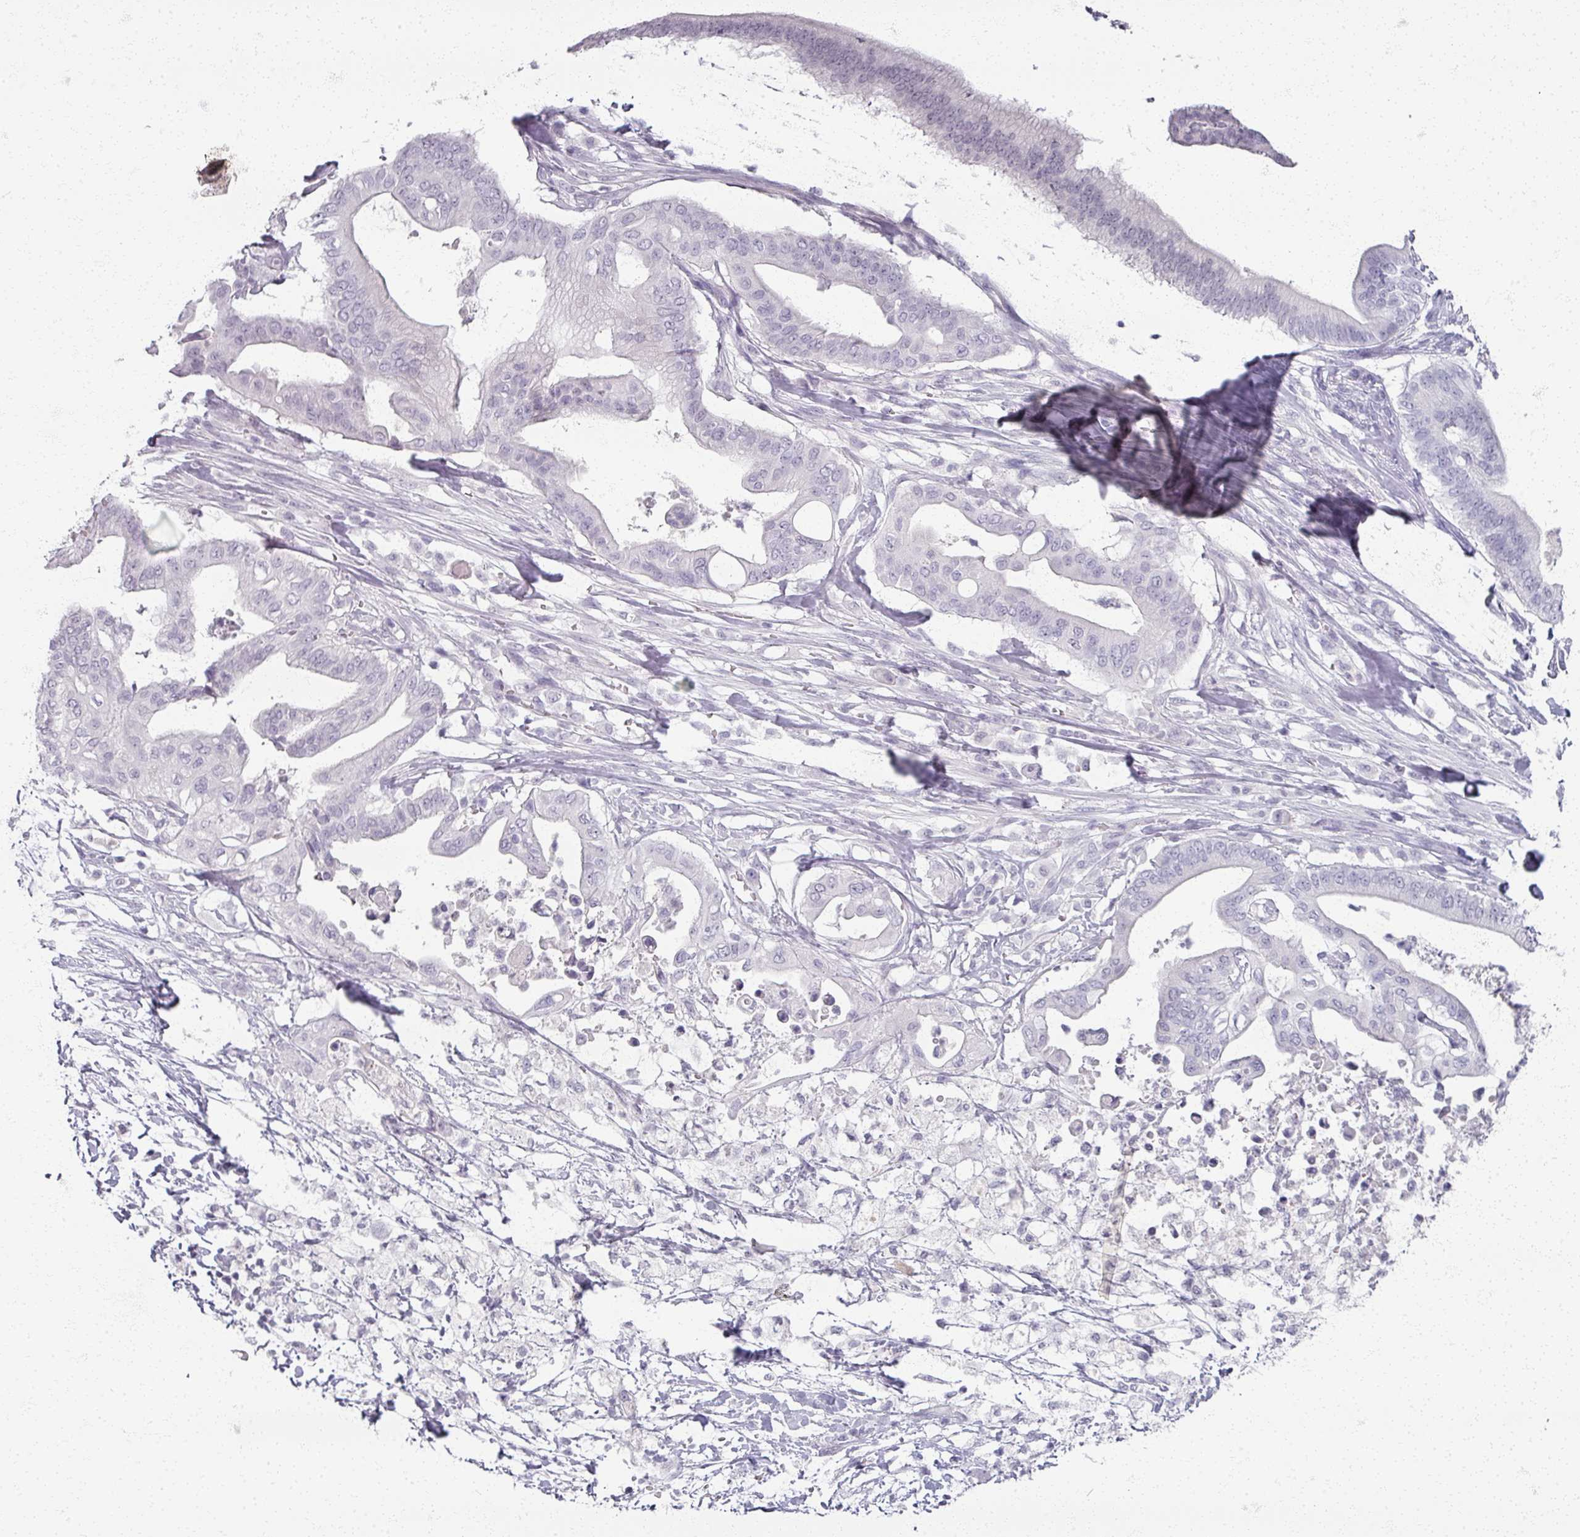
{"staining": {"intensity": "negative", "quantity": "none", "location": "none"}, "tissue": "pancreatic cancer", "cell_type": "Tumor cells", "image_type": "cancer", "snomed": [{"axis": "morphology", "description": "Adenocarcinoma, NOS"}, {"axis": "topography", "description": "Pancreas"}], "caption": "This is a micrograph of immunohistochemistry staining of pancreatic cancer, which shows no expression in tumor cells.", "gene": "RFPL2", "patient": {"sex": "male", "age": 68}}